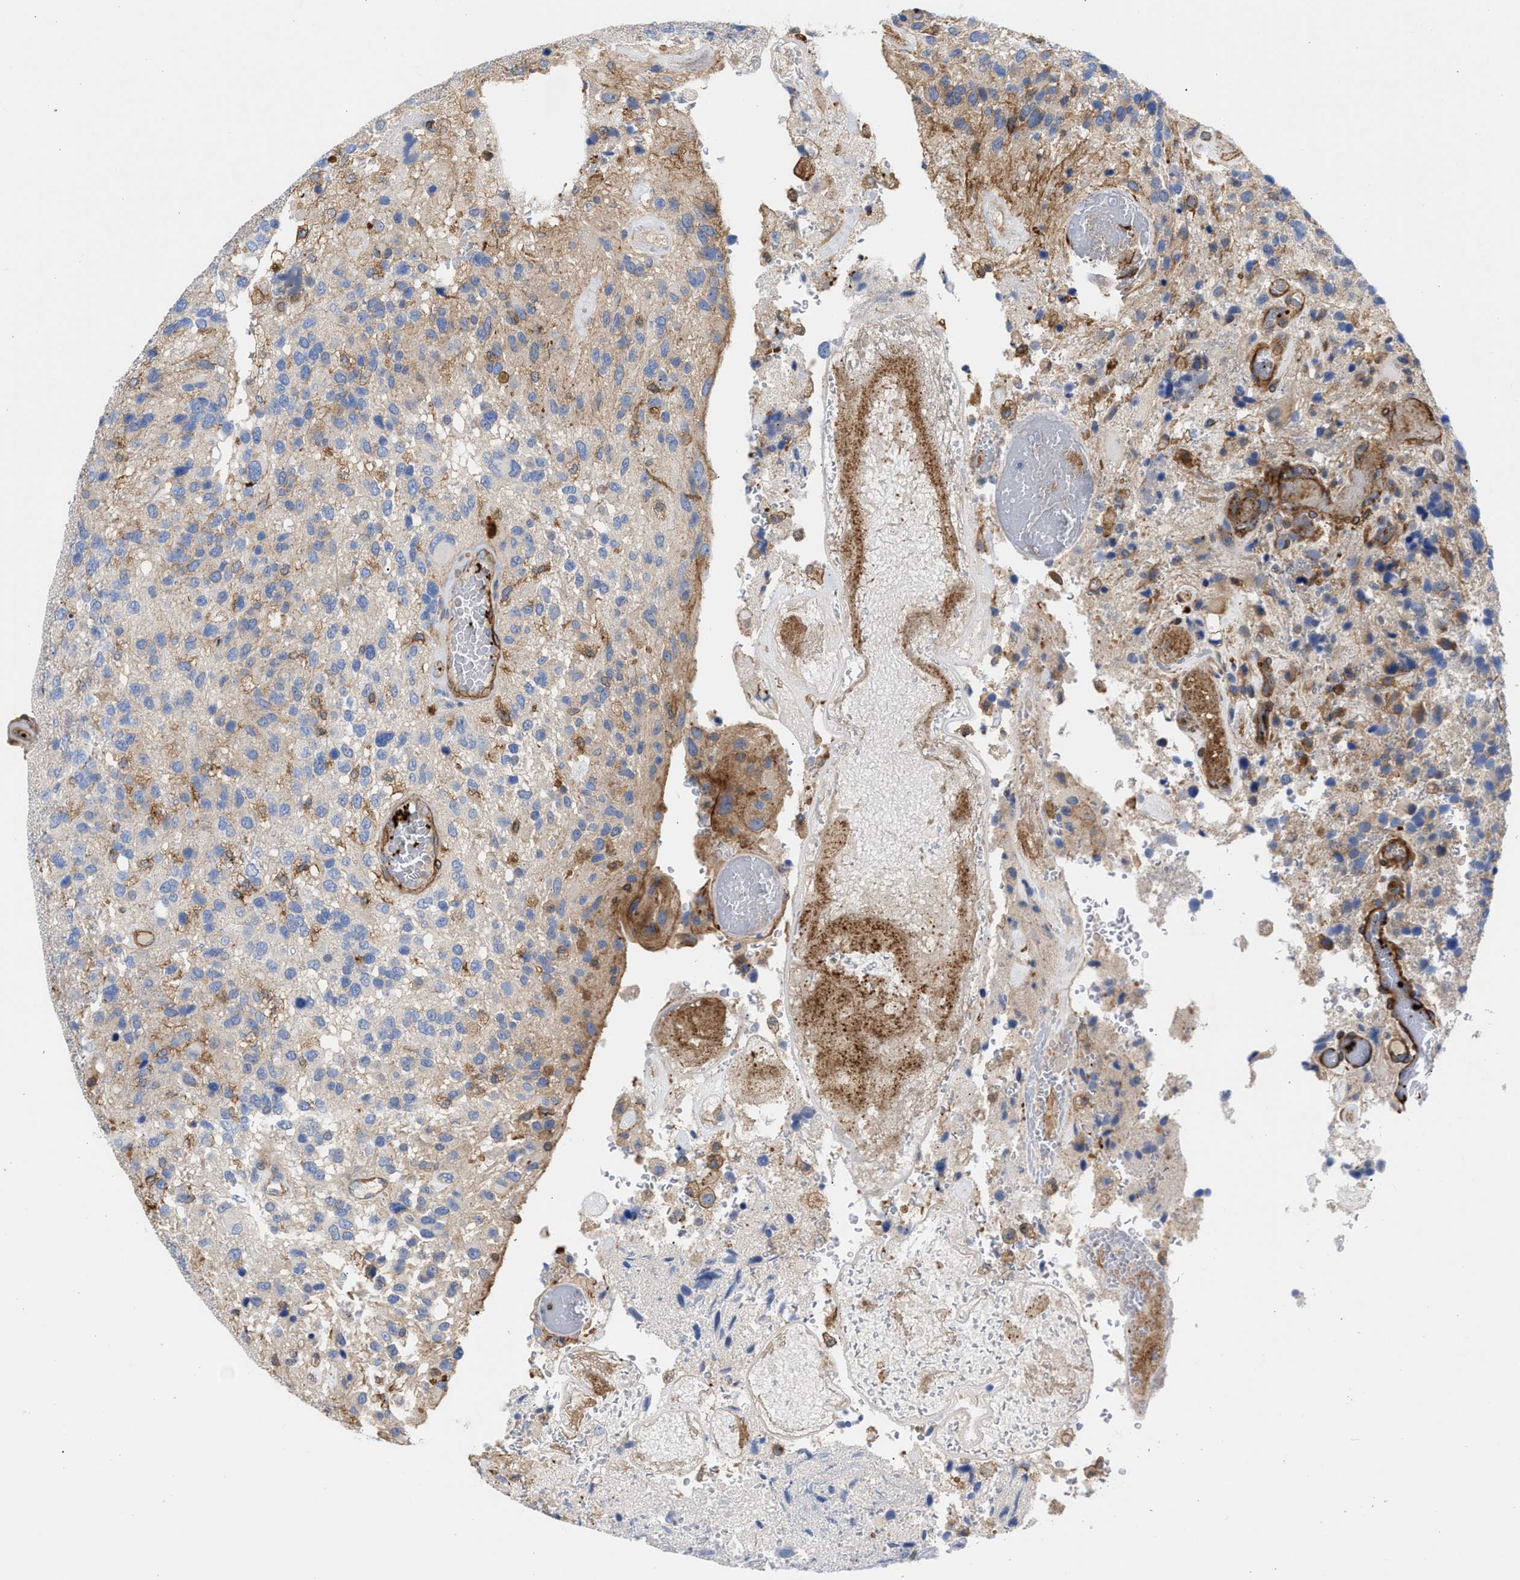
{"staining": {"intensity": "weak", "quantity": "<25%", "location": "cytoplasmic/membranous"}, "tissue": "glioma", "cell_type": "Tumor cells", "image_type": "cancer", "snomed": [{"axis": "morphology", "description": "Glioma, malignant, High grade"}, {"axis": "topography", "description": "Brain"}], "caption": "Tumor cells show no significant protein positivity in glioma.", "gene": "HS3ST5", "patient": {"sex": "female", "age": 58}}